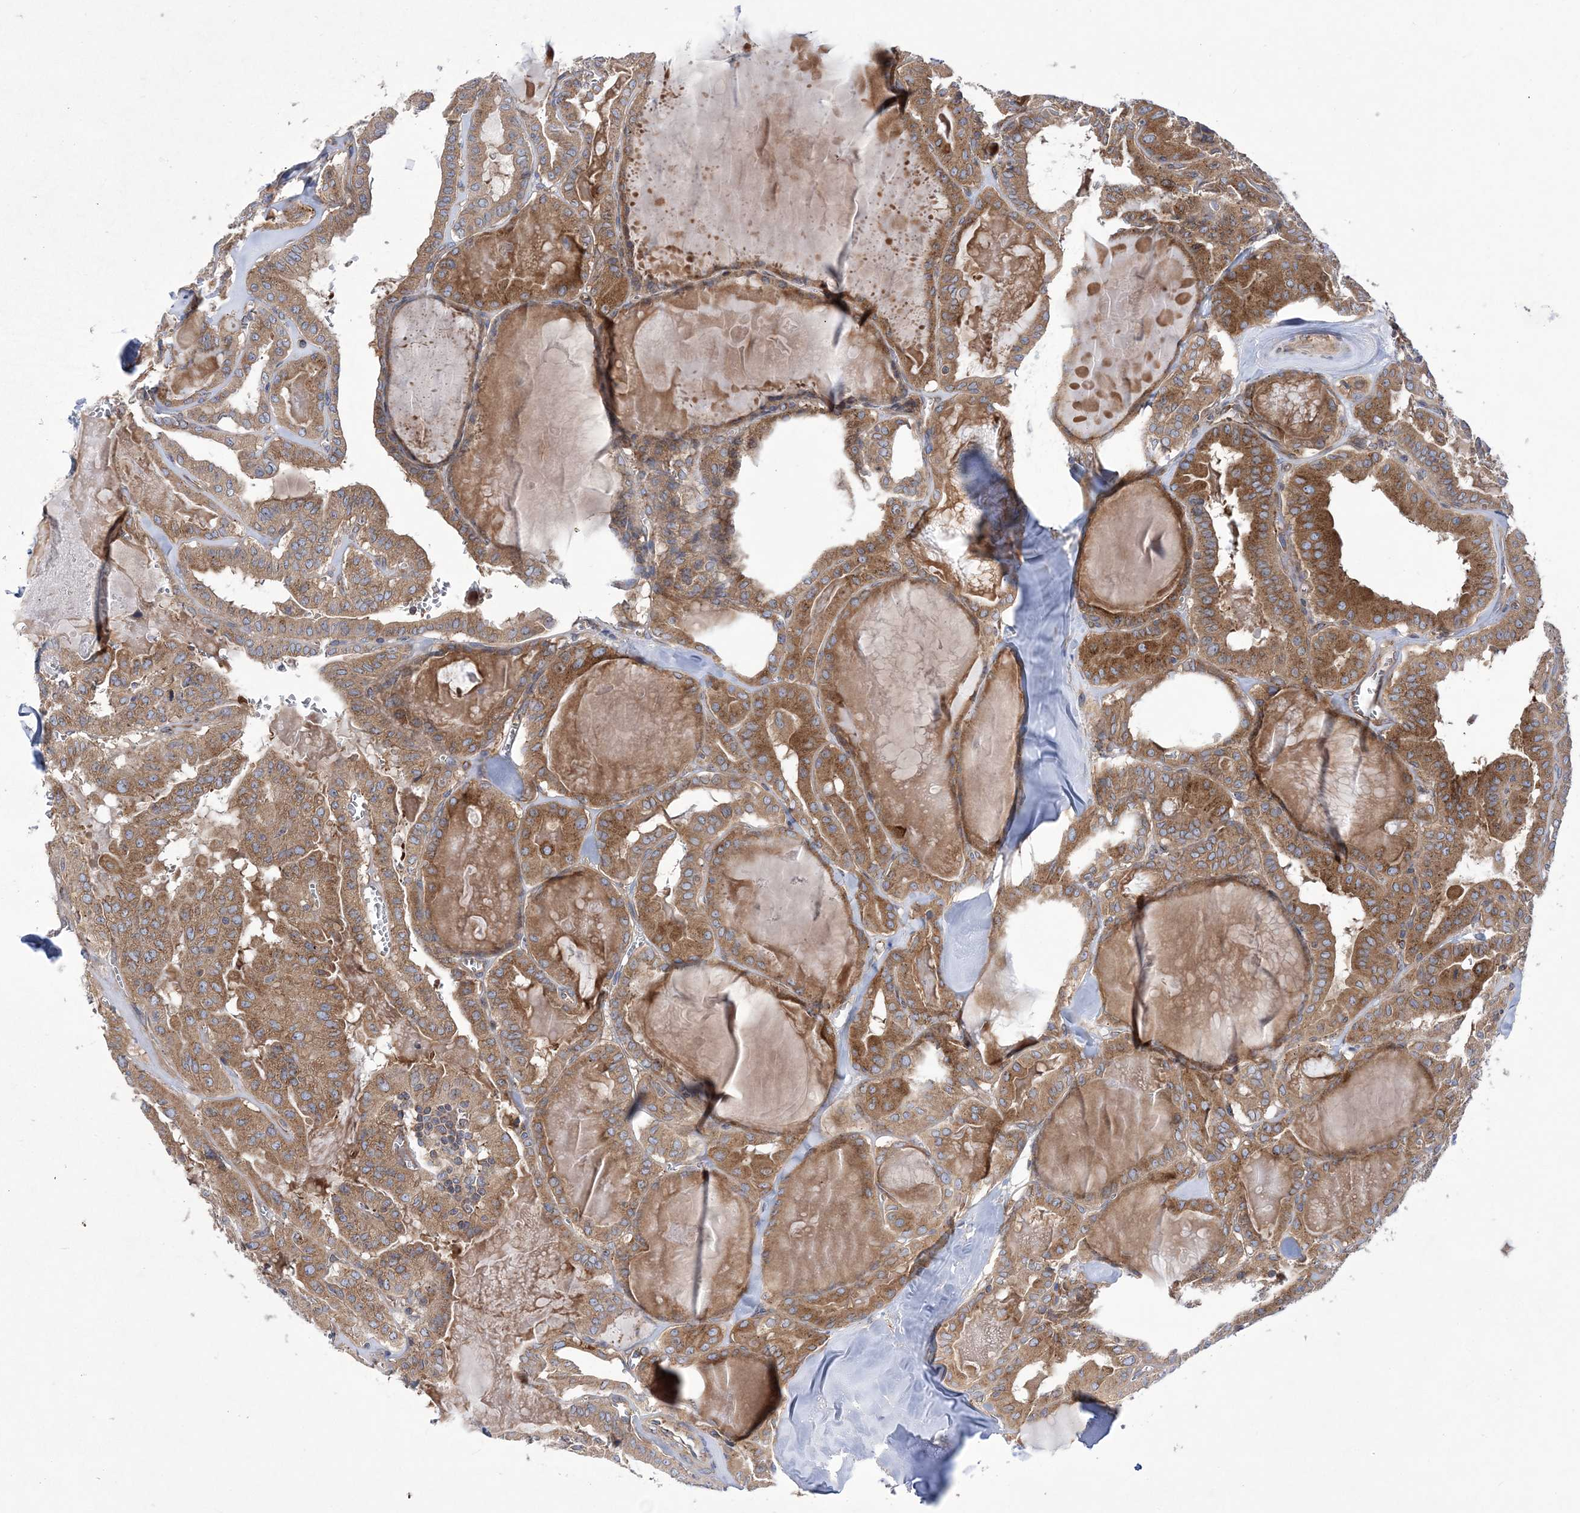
{"staining": {"intensity": "moderate", "quantity": ">75%", "location": "cytoplasmic/membranous"}, "tissue": "thyroid cancer", "cell_type": "Tumor cells", "image_type": "cancer", "snomed": [{"axis": "morphology", "description": "Papillary adenocarcinoma, NOS"}, {"axis": "topography", "description": "Thyroid gland"}], "caption": "Tumor cells exhibit medium levels of moderate cytoplasmic/membranous positivity in about >75% of cells in thyroid cancer. The staining was performed using DAB to visualize the protein expression in brown, while the nuclei were stained in blue with hematoxylin (Magnification: 20x).", "gene": "COPB2", "patient": {"sex": "male", "age": 52}}